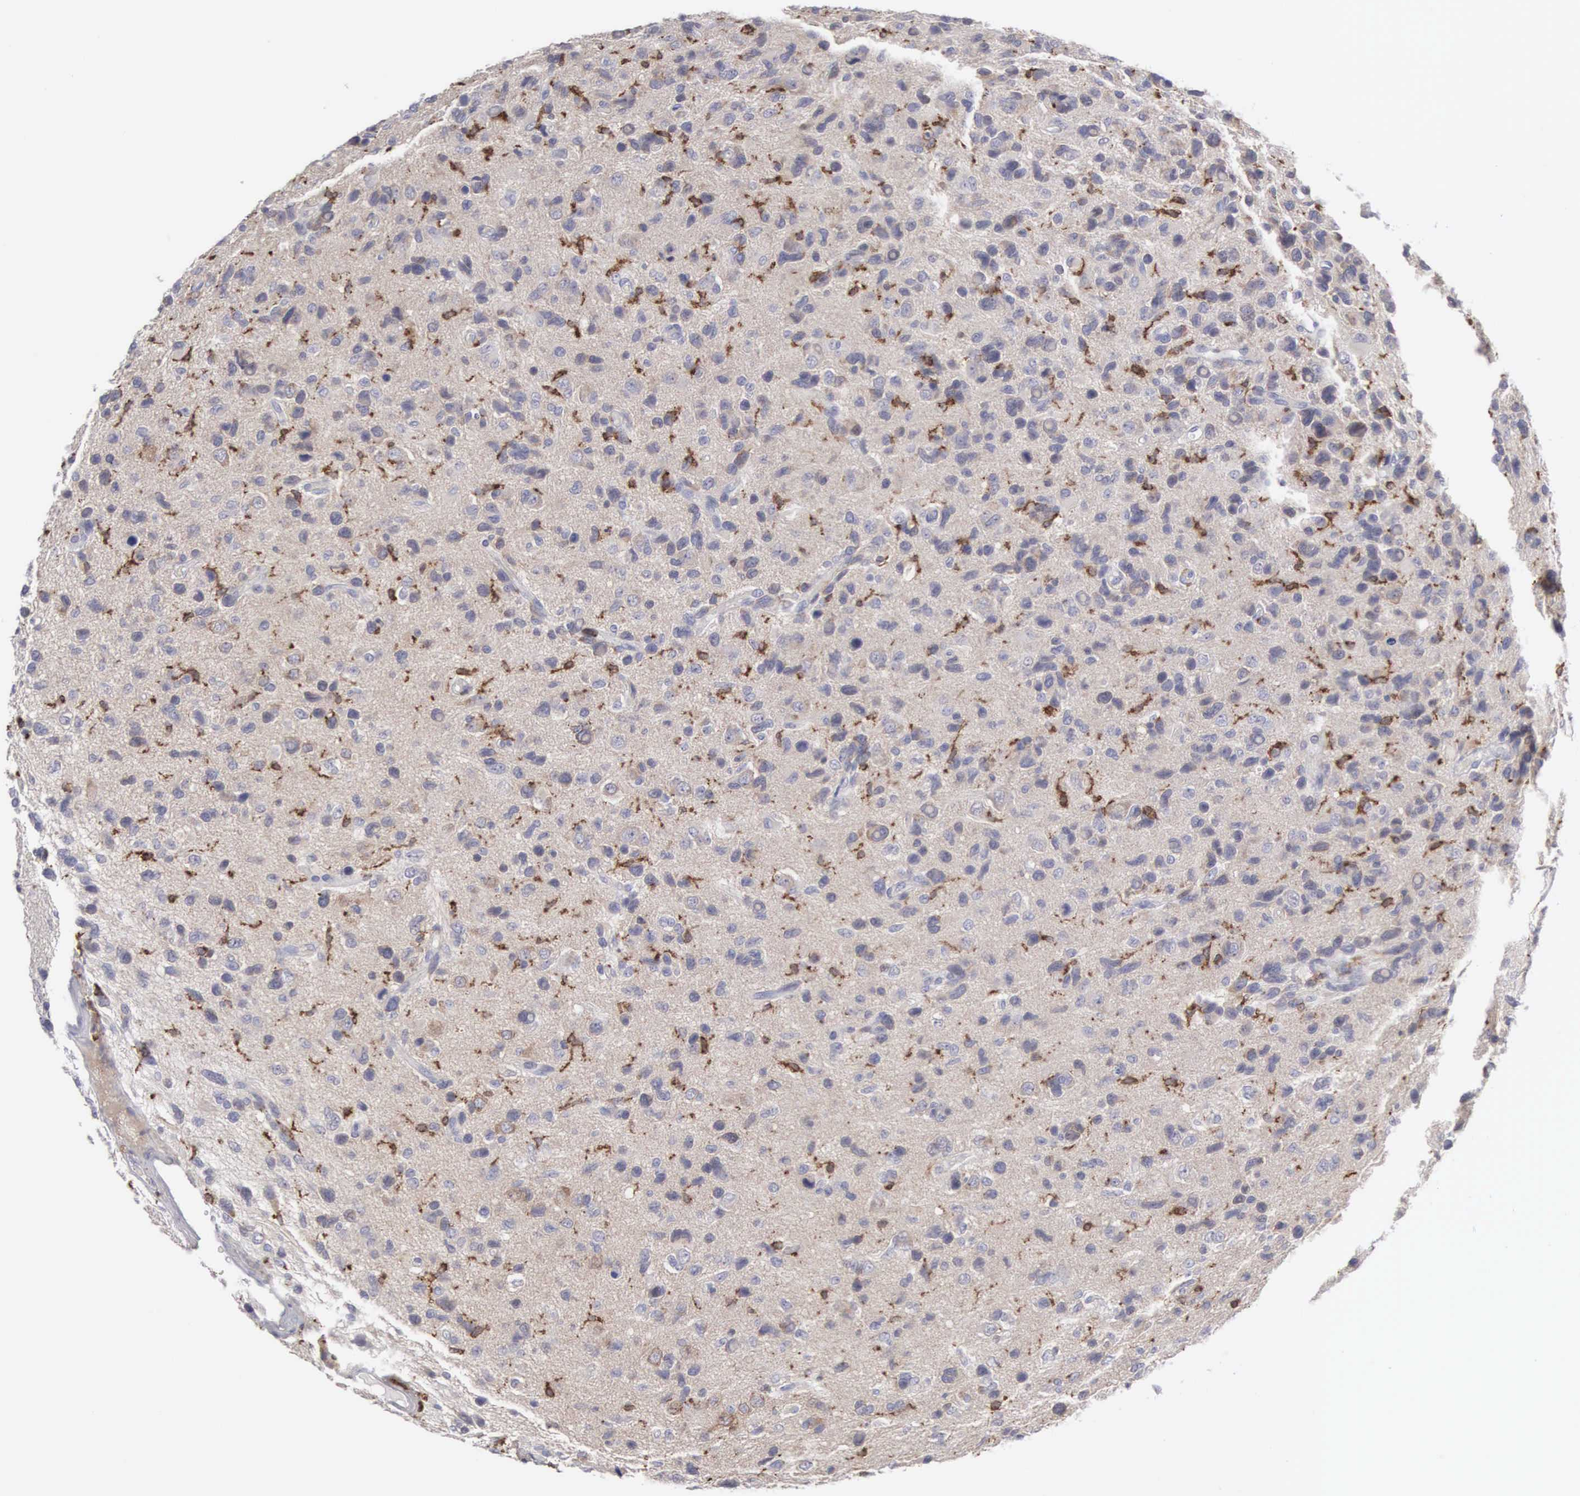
{"staining": {"intensity": "moderate", "quantity": "25%-75%", "location": "cytoplasmic/membranous,nuclear"}, "tissue": "glioma", "cell_type": "Tumor cells", "image_type": "cancer", "snomed": [{"axis": "morphology", "description": "Glioma, malignant, High grade"}, {"axis": "topography", "description": "Brain"}], "caption": "This image demonstrates immunohistochemistry staining of glioma, with medium moderate cytoplasmic/membranous and nuclear positivity in about 25%-75% of tumor cells.", "gene": "SH3BP1", "patient": {"sex": "male", "age": 77}}